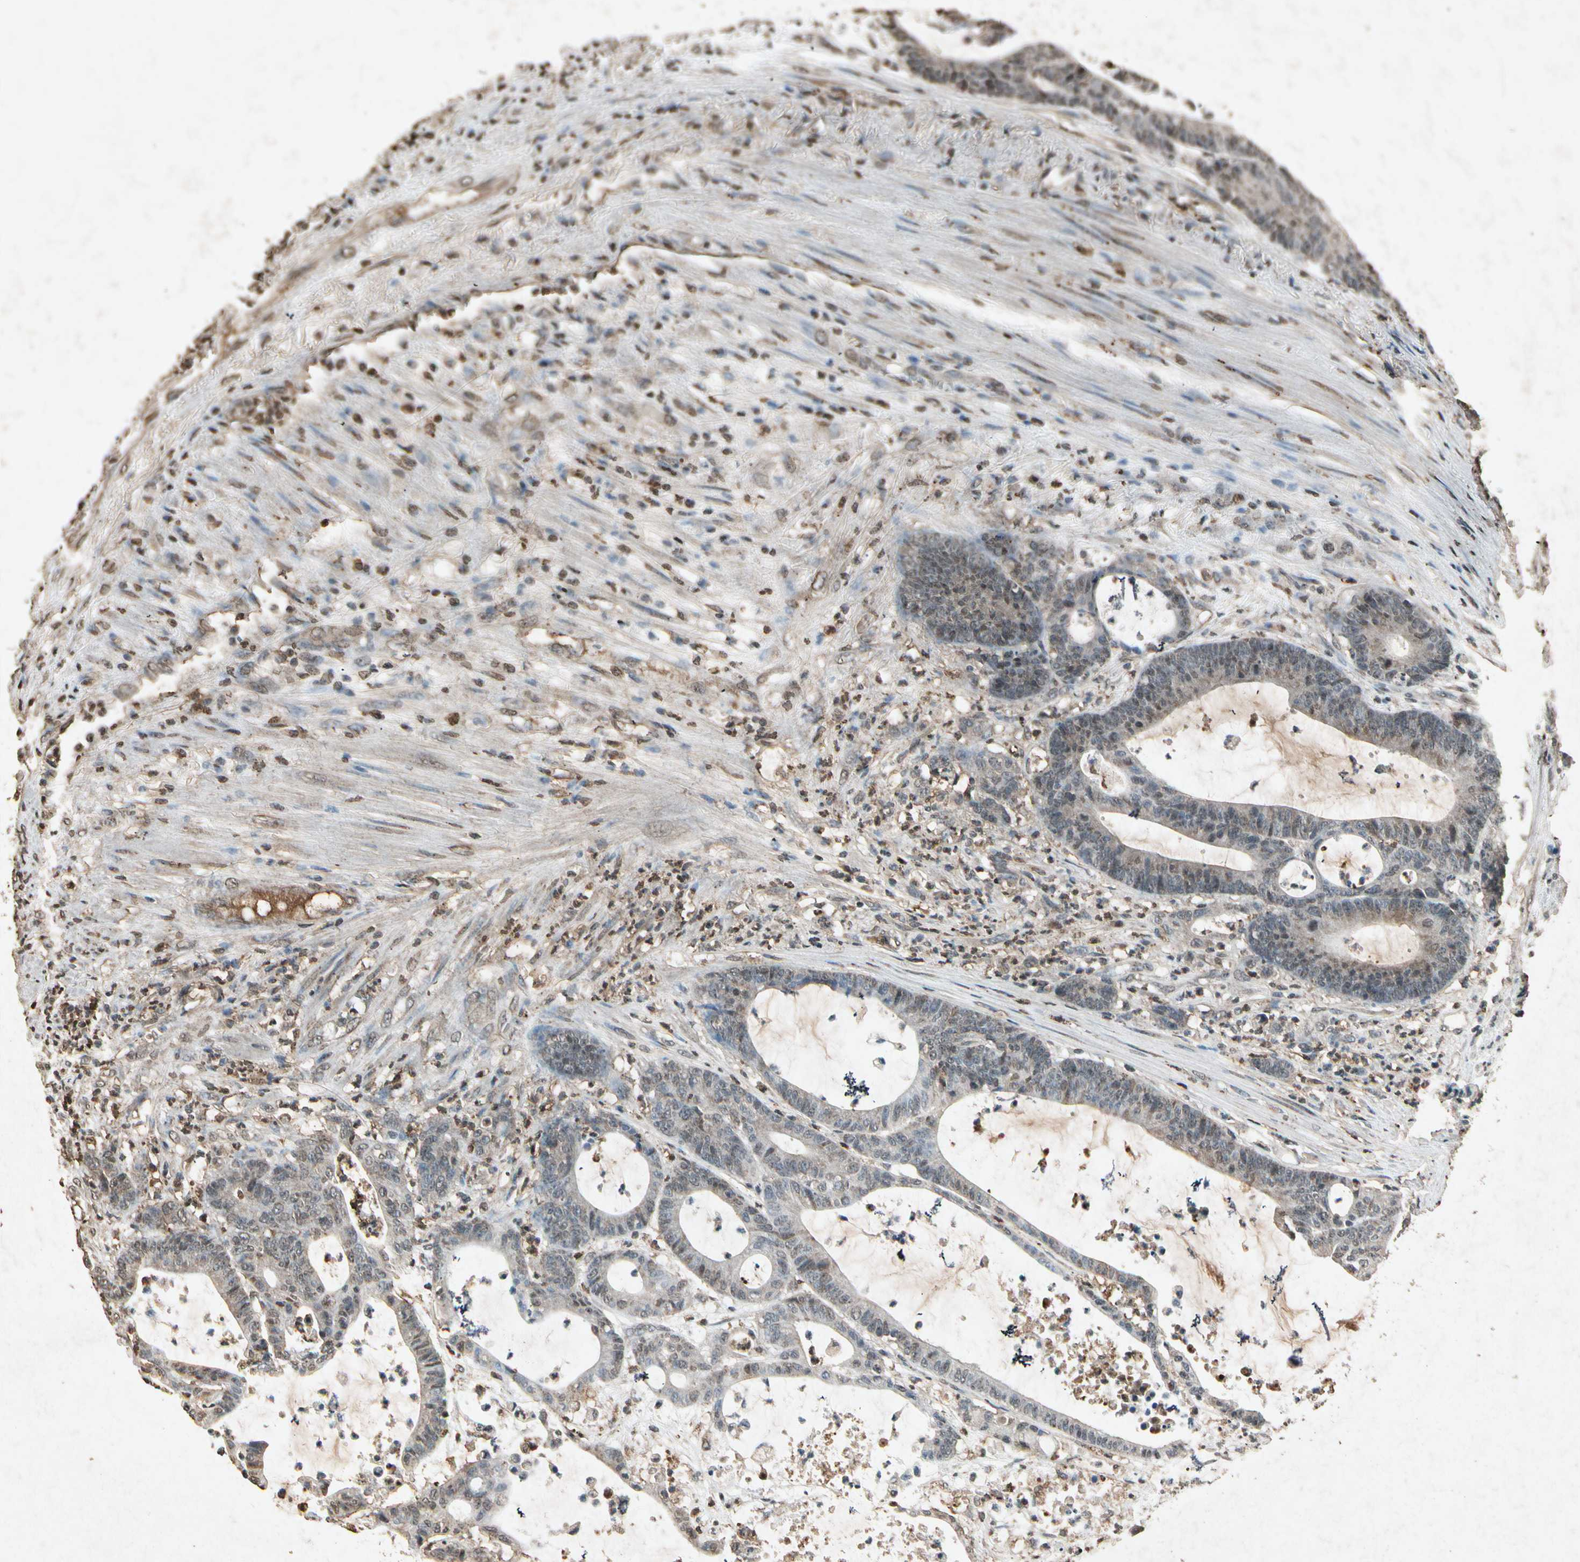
{"staining": {"intensity": "weak", "quantity": "25%-75%", "location": "cytoplasmic/membranous,nuclear"}, "tissue": "colorectal cancer", "cell_type": "Tumor cells", "image_type": "cancer", "snomed": [{"axis": "morphology", "description": "Adenocarcinoma, NOS"}, {"axis": "topography", "description": "Colon"}], "caption": "IHC micrograph of neoplastic tissue: human adenocarcinoma (colorectal) stained using immunohistochemistry exhibits low levels of weak protein expression localized specifically in the cytoplasmic/membranous and nuclear of tumor cells, appearing as a cytoplasmic/membranous and nuclear brown color.", "gene": "GC", "patient": {"sex": "female", "age": 84}}